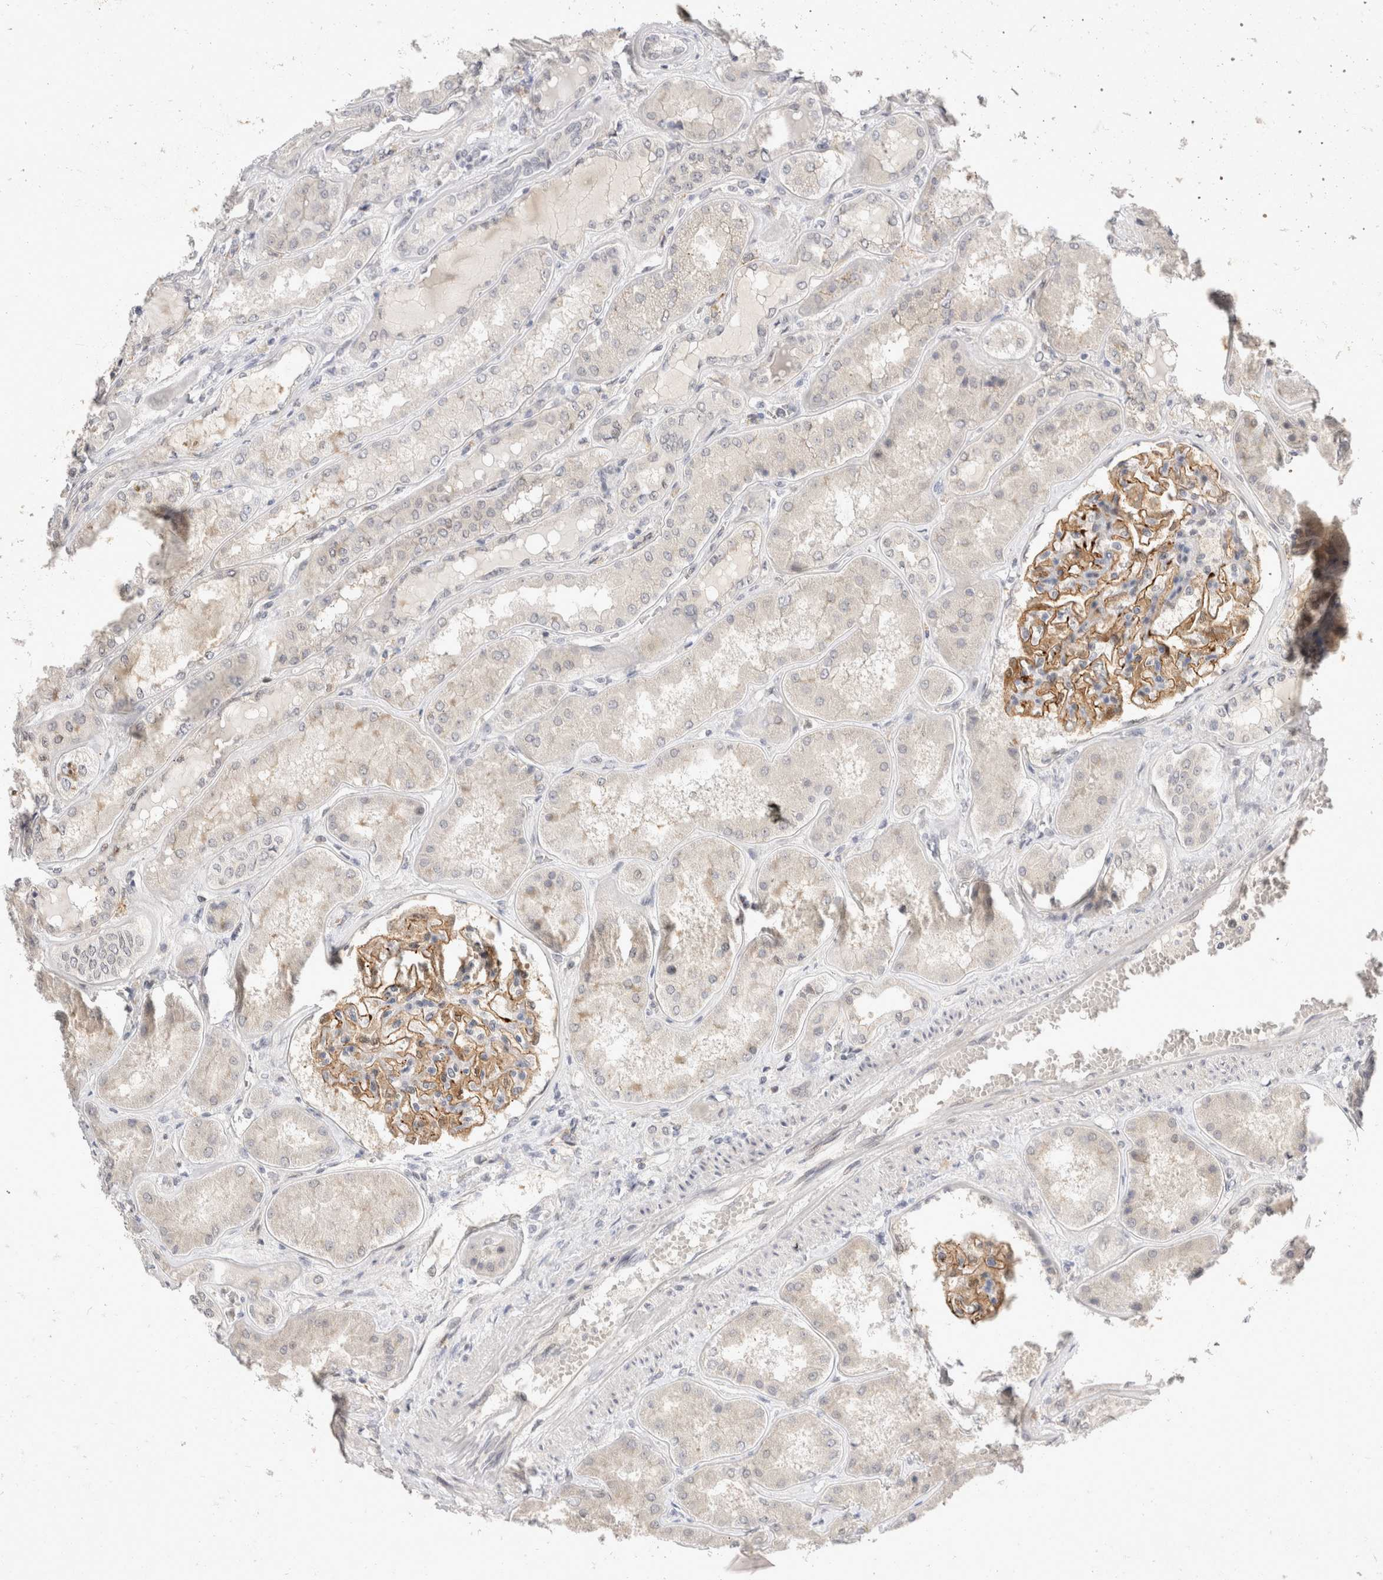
{"staining": {"intensity": "strong", "quantity": ">75%", "location": "cytoplasmic/membranous,nuclear"}, "tissue": "kidney", "cell_type": "Cells in glomeruli", "image_type": "normal", "snomed": [{"axis": "morphology", "description": "Normal tissue, NOS"}, {"axis": "topography", "description": "Kidney"}], "caption": "High-power microscopy captured an immunohistochemistry image of unremarkable kidney, revealing strong cytoplasmic/membranous,nuclear positivity in approximately >75% of cells in glomeruli. The staining was performed using DAB to visualize the protein expression in brown, while the nuclei were stained in blue with hematoxylin (Magnification: 20x).", "gene": "TOM1L2", "patient": {"sex": "female", "age": 56}}